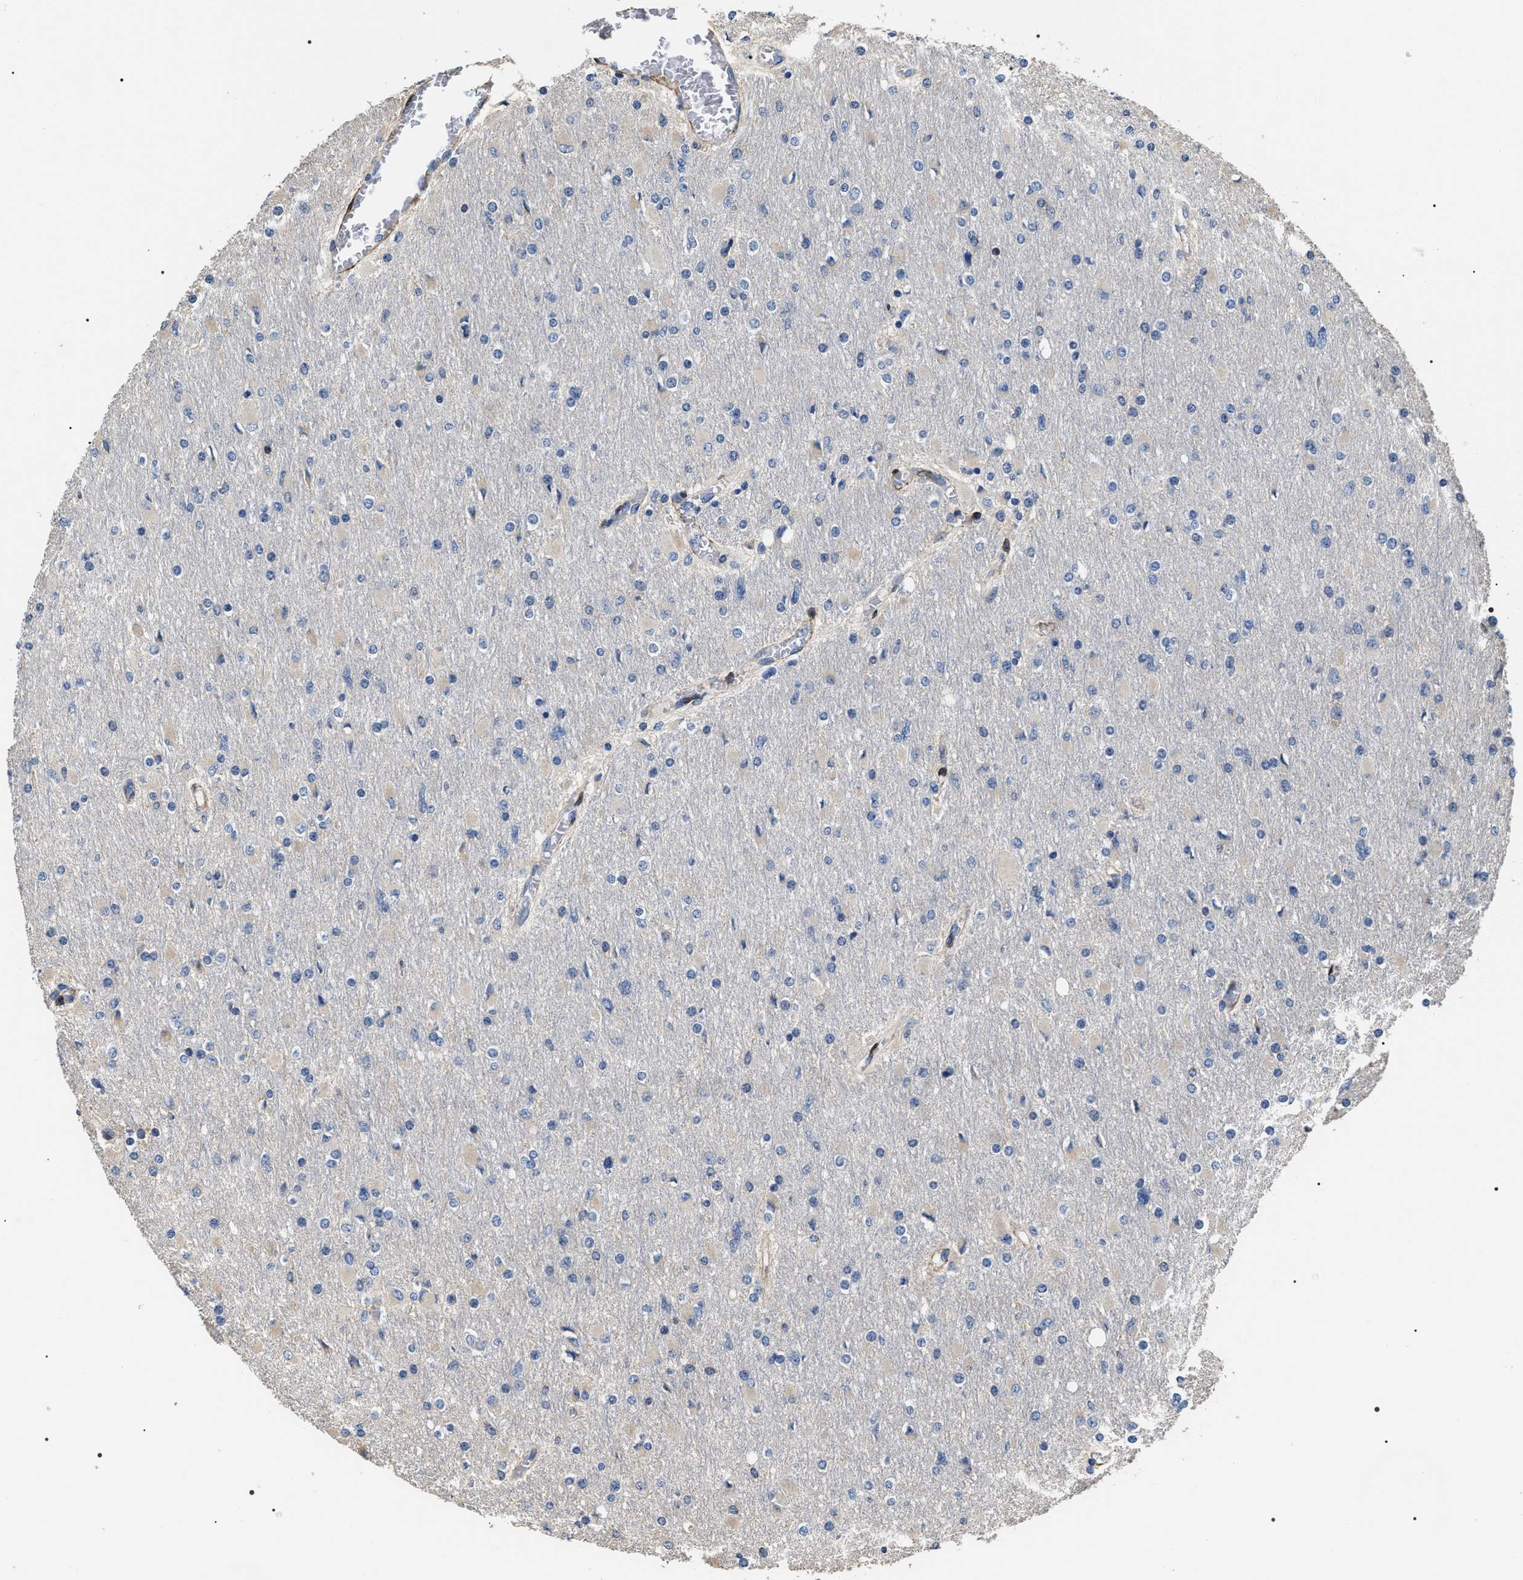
{"staining": {"intensity": "negative", "quantity": "none", "location": "none"}, "tissue": "glioma", "cell_type": "Tumor cells", "image_type": "cancer", "snomed": [{"axis": "morphology", "description": "Glioma, malignant, High grade"}, {"axis": "topography", "description": "Cerebral cortex"}], "caption": "The image exhibits no significant positivity in tumor cells of malignant high-grade glioma.", "gene": "ZC3HAV1L", "patient": {"sex": "female", "age": 36}}